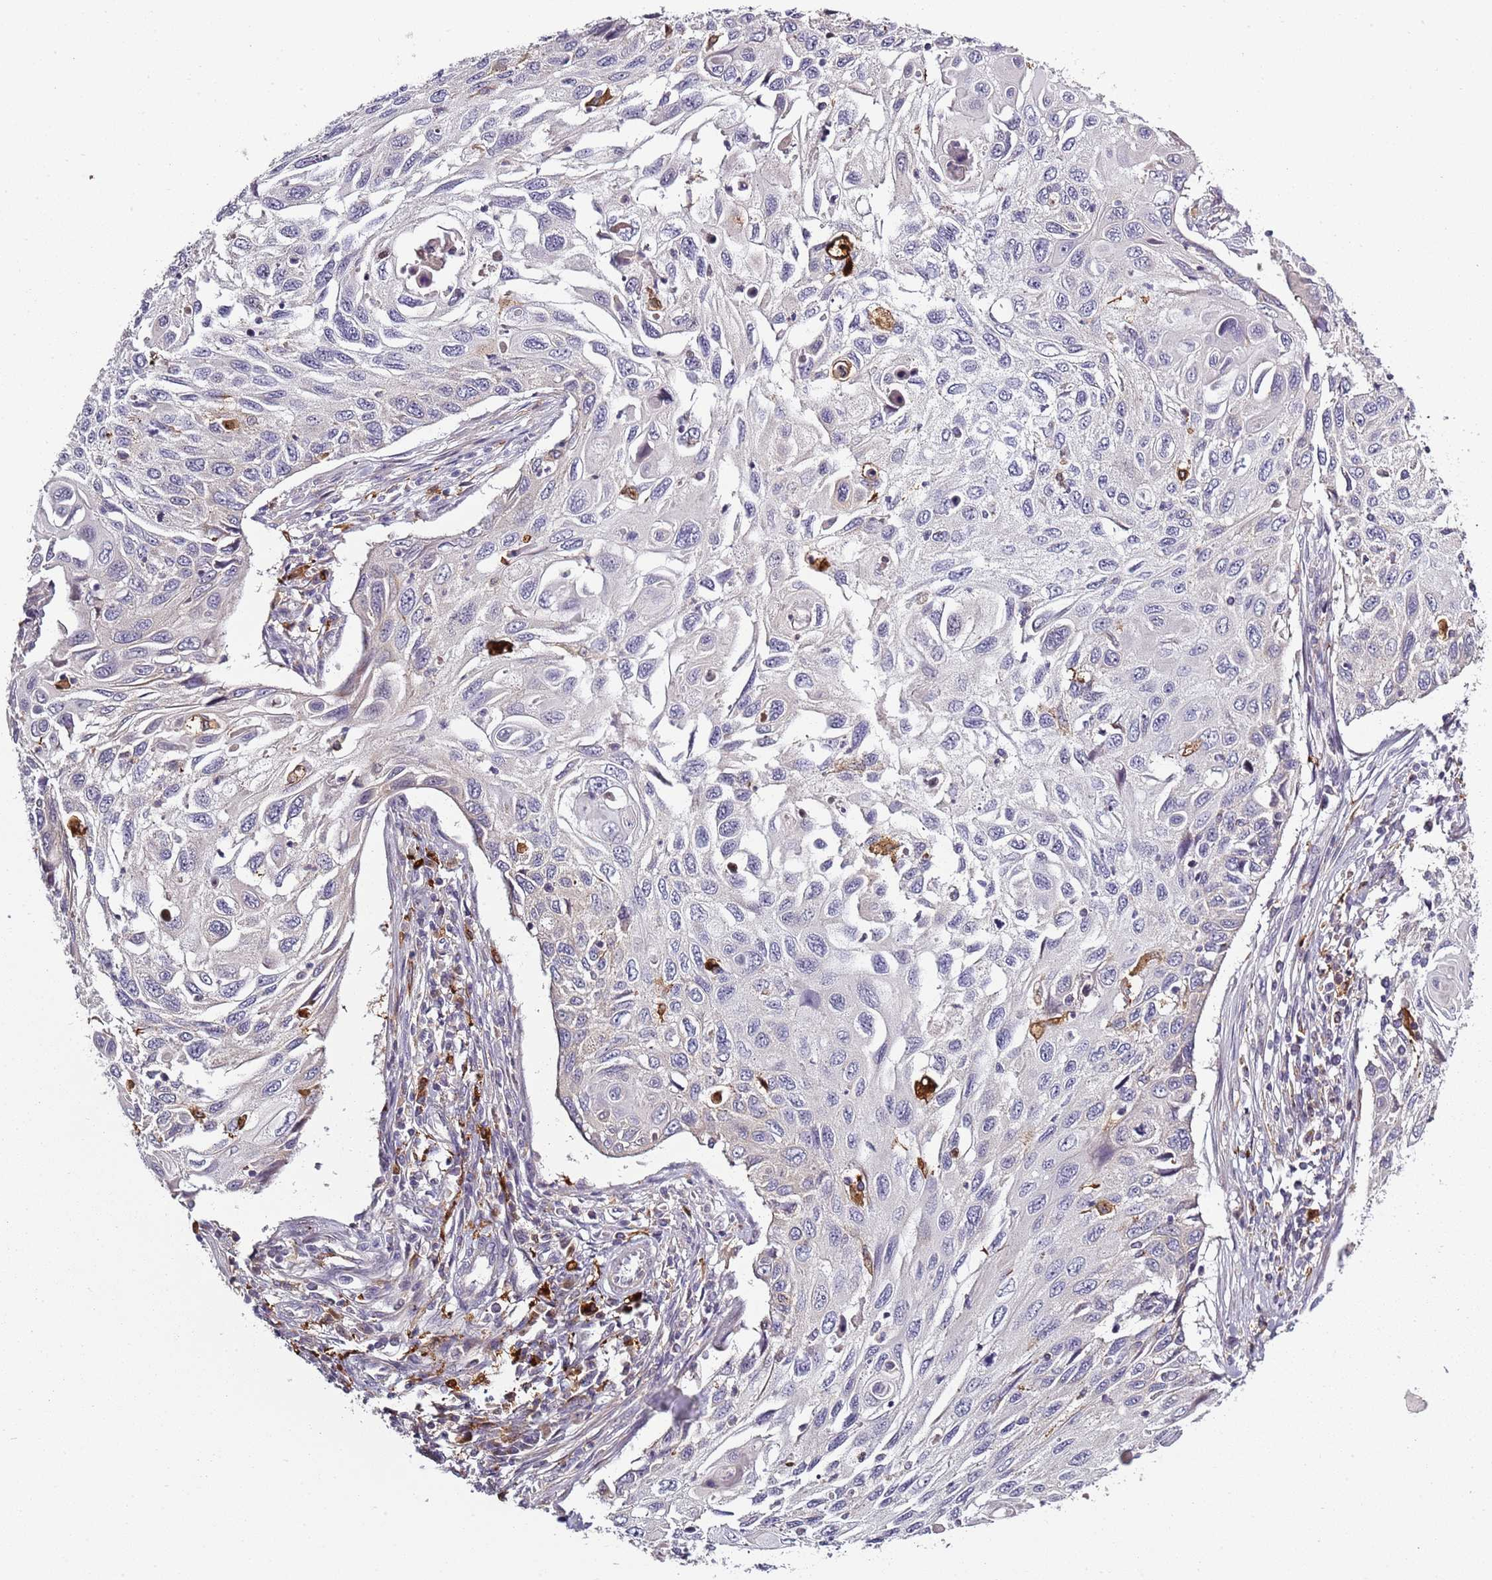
{"staining": {"intensity": "negative", "quantity": "none", "location": "none"}, "tissue": "cervical cancer", "cell_type": "Tumor cells", "image_type": "cancer", "snomed": [{"axis": "morphology", "description": "Squamous cell carcinoma, NOS"}, {"axis": "topography", "description": "Cervix"}], "caption": "An image of human cervical cancer (squamous cell carcinoma) is negative for staining in tumor cells.", "gene": "CC2D2B", "patient": {"sex": "female", "age": 70}}